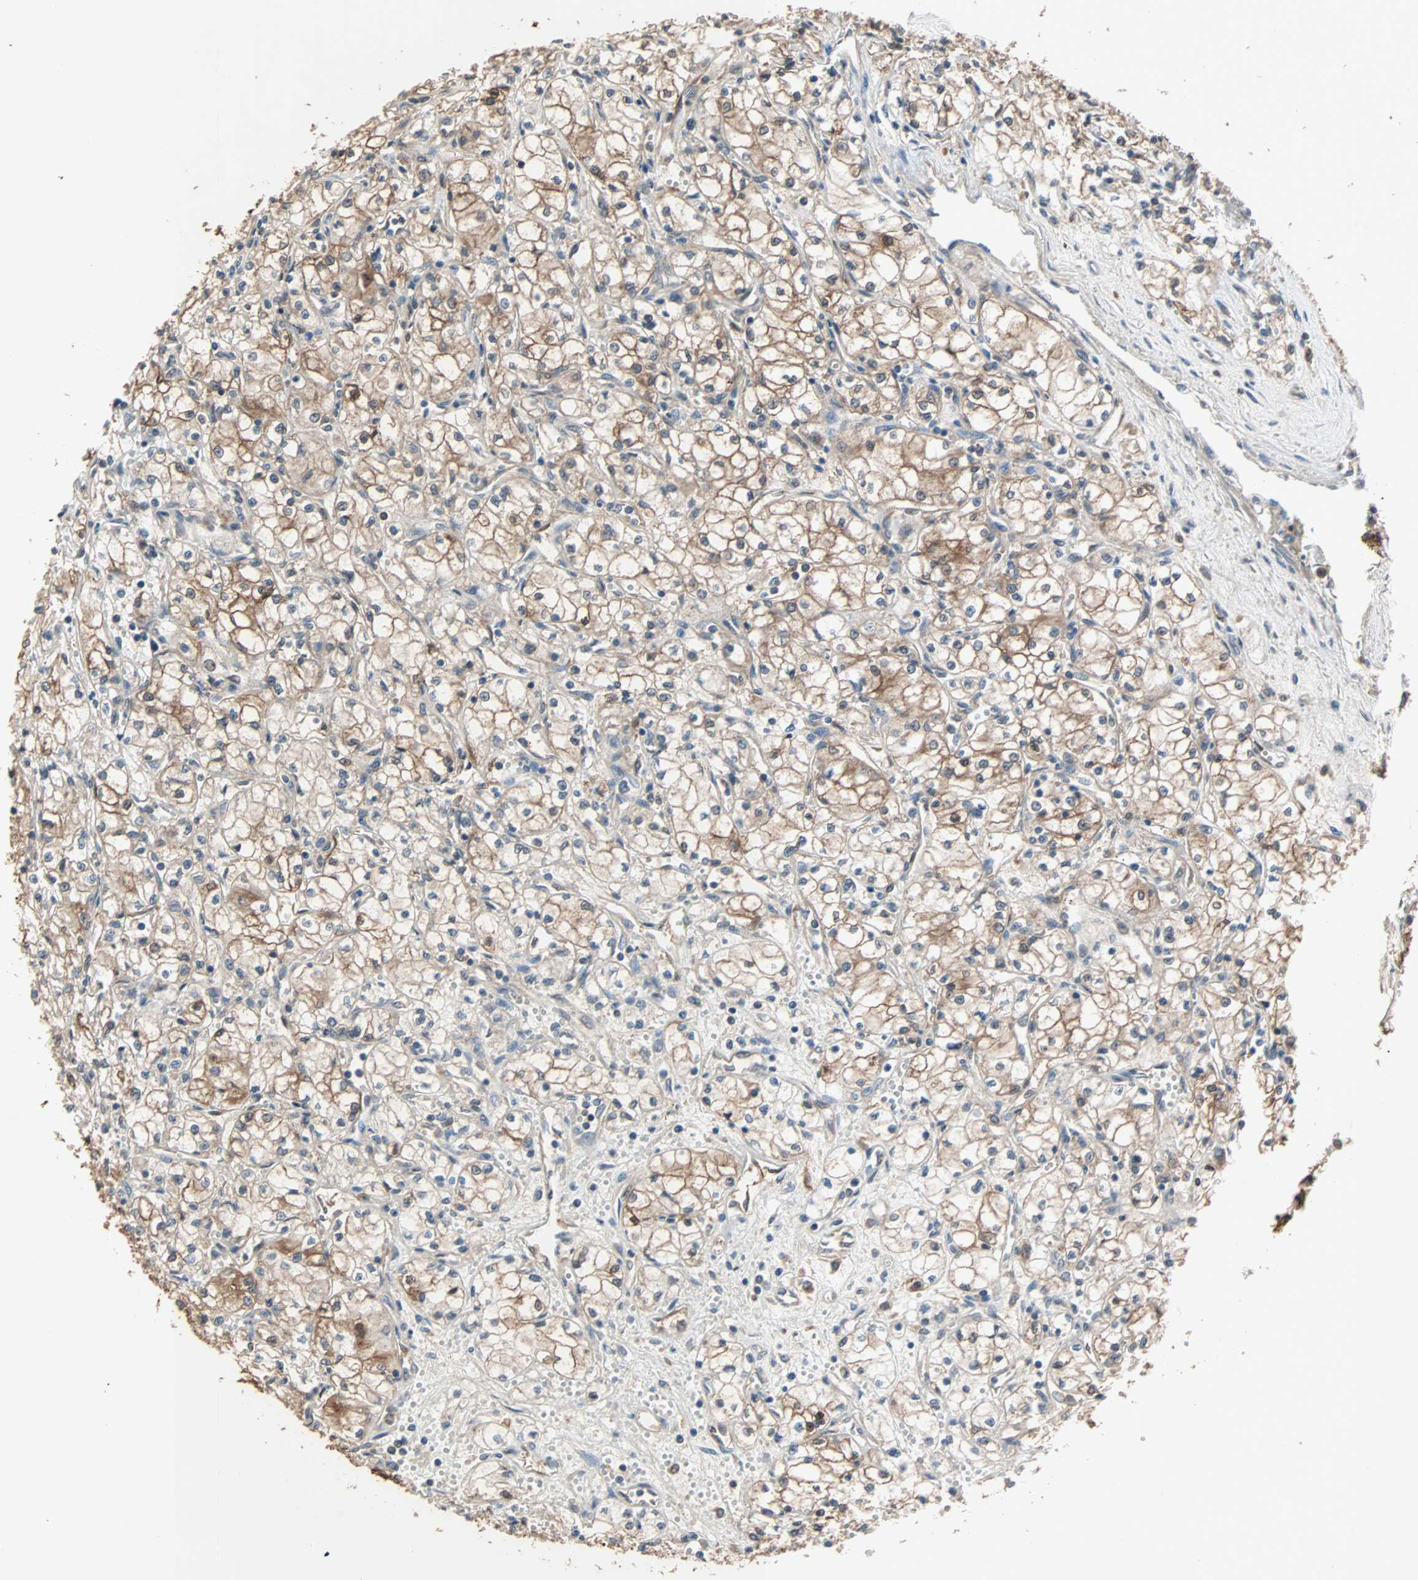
{"staining": {"intensity": "moderate", "quantity": "25%-75%", "location": "cytoplasmic/membranous"}, "tissue": "renal cancer", "cell_type": "Tumor cells", "image_type": "cancer", "snomed": [{"axis": "morphology", "description": "Normal tissue, NOS"}, {"axis": "morphology", "description": "Adenocarcinoma, NOS"}, {"axis": "topography", "description": "Kidney"}], "caption": "IHC (DAB) staining of renal adenocarcinoma reveals moderate cytoplasmic/membranous protein positivity in about 25%-75% of tumor cells.", "gene": "PRDX1", "patient": {"sex": "male", "age": 59}}